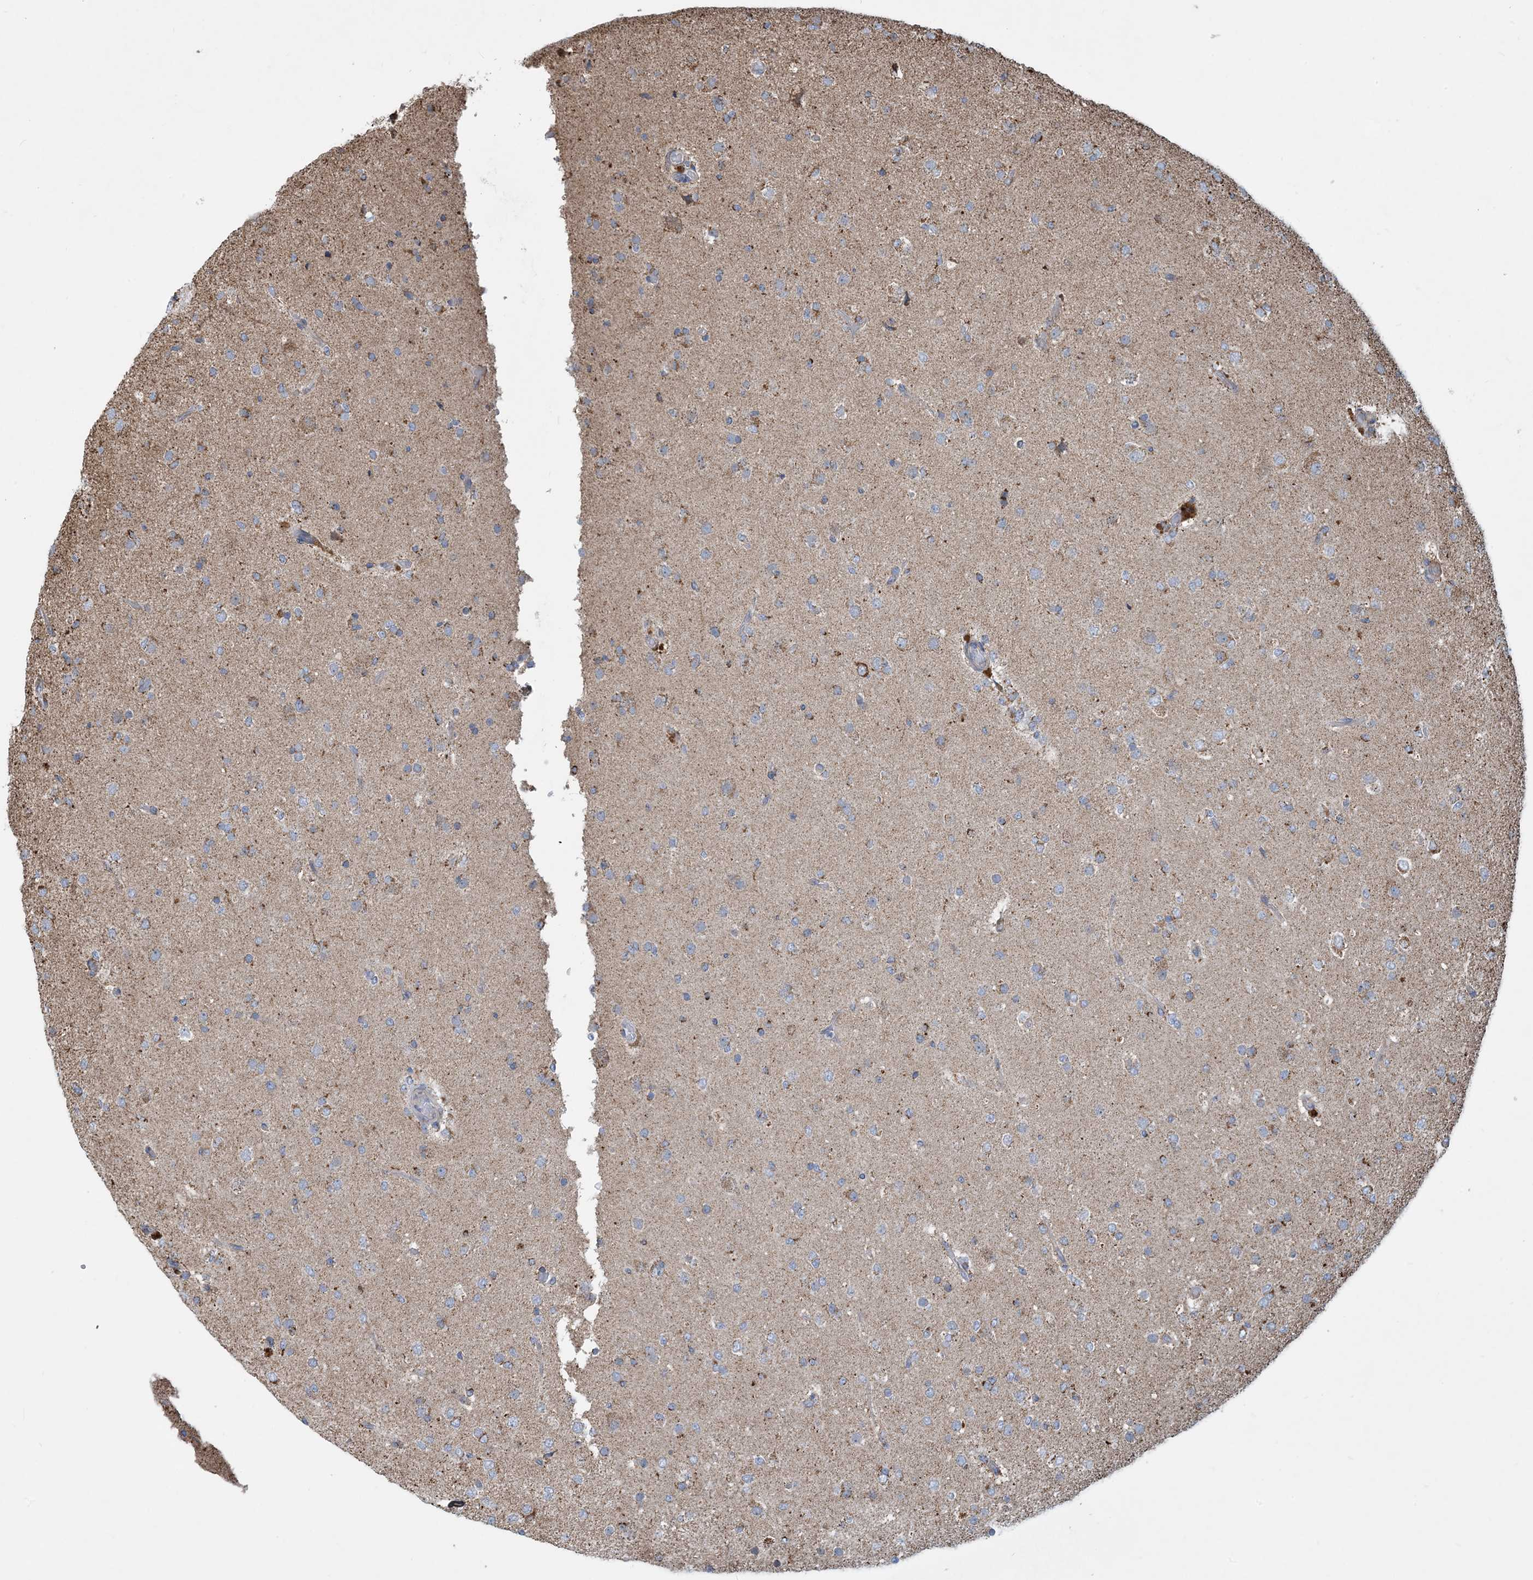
{"staining": {"intensity": "weak", "quantity": "<25%", "location": "cytoplasmic/membranous"}, "tissue": "glioma", "cell_type": "Tumor cells", "image_type": "cancer", "snomed": [{"axis": "morphology", "description": "Glioma, malignant, Low grade"}, {"axis": "topography", "description": "Brain"}], "caption": "Immunohistochemistry image of human glioma stained for a protein (brown), which displays no positivity in tumor cells.", "gene": "PCDHGA1", "patient": {"sex": "male", "age": 65}}